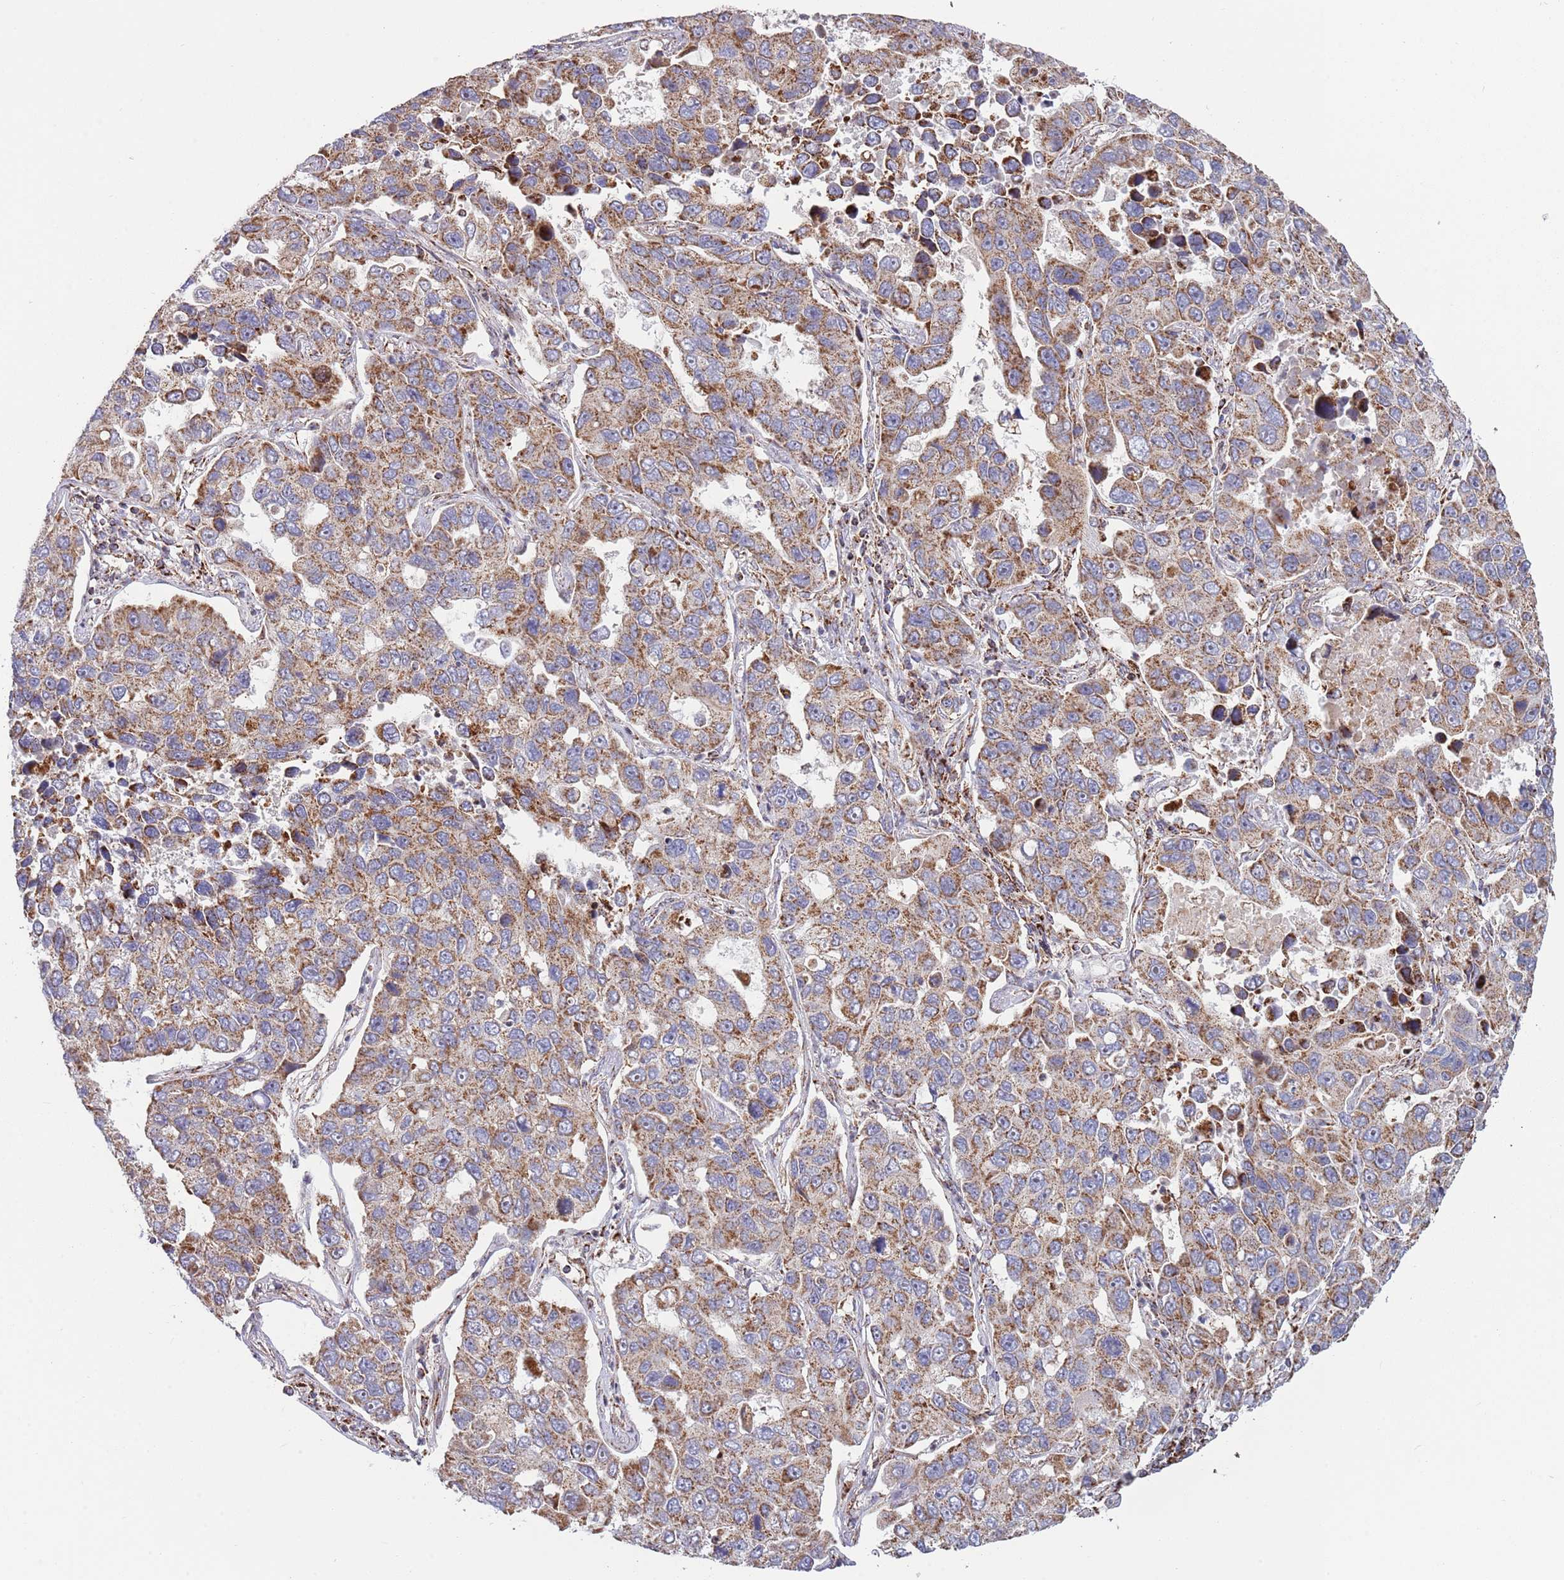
{"staining": {"intensity": "moderate", "quantity": ">75%", "location": "cytoplasmic/membranous"}, "tissue": "lung cancer", "cell_type": "Tumor cells", "image_type": "cancer", "snomed": [{"axis": "morphology", "description": "Adenocarcinoma, NOS"}, {"axis": "topography", "description": "Lung"}], "caption": "Immunohistochemistry (IHC) image of human lung cancer (adenocarcinoma) stained for a protein (brown), which reveals medium levels of moderate cytoplasmic/membranous staining in about >75% of tumor cells.", "gene": "ATP5PD", "patient": {"sex": "male", "age": 64}}